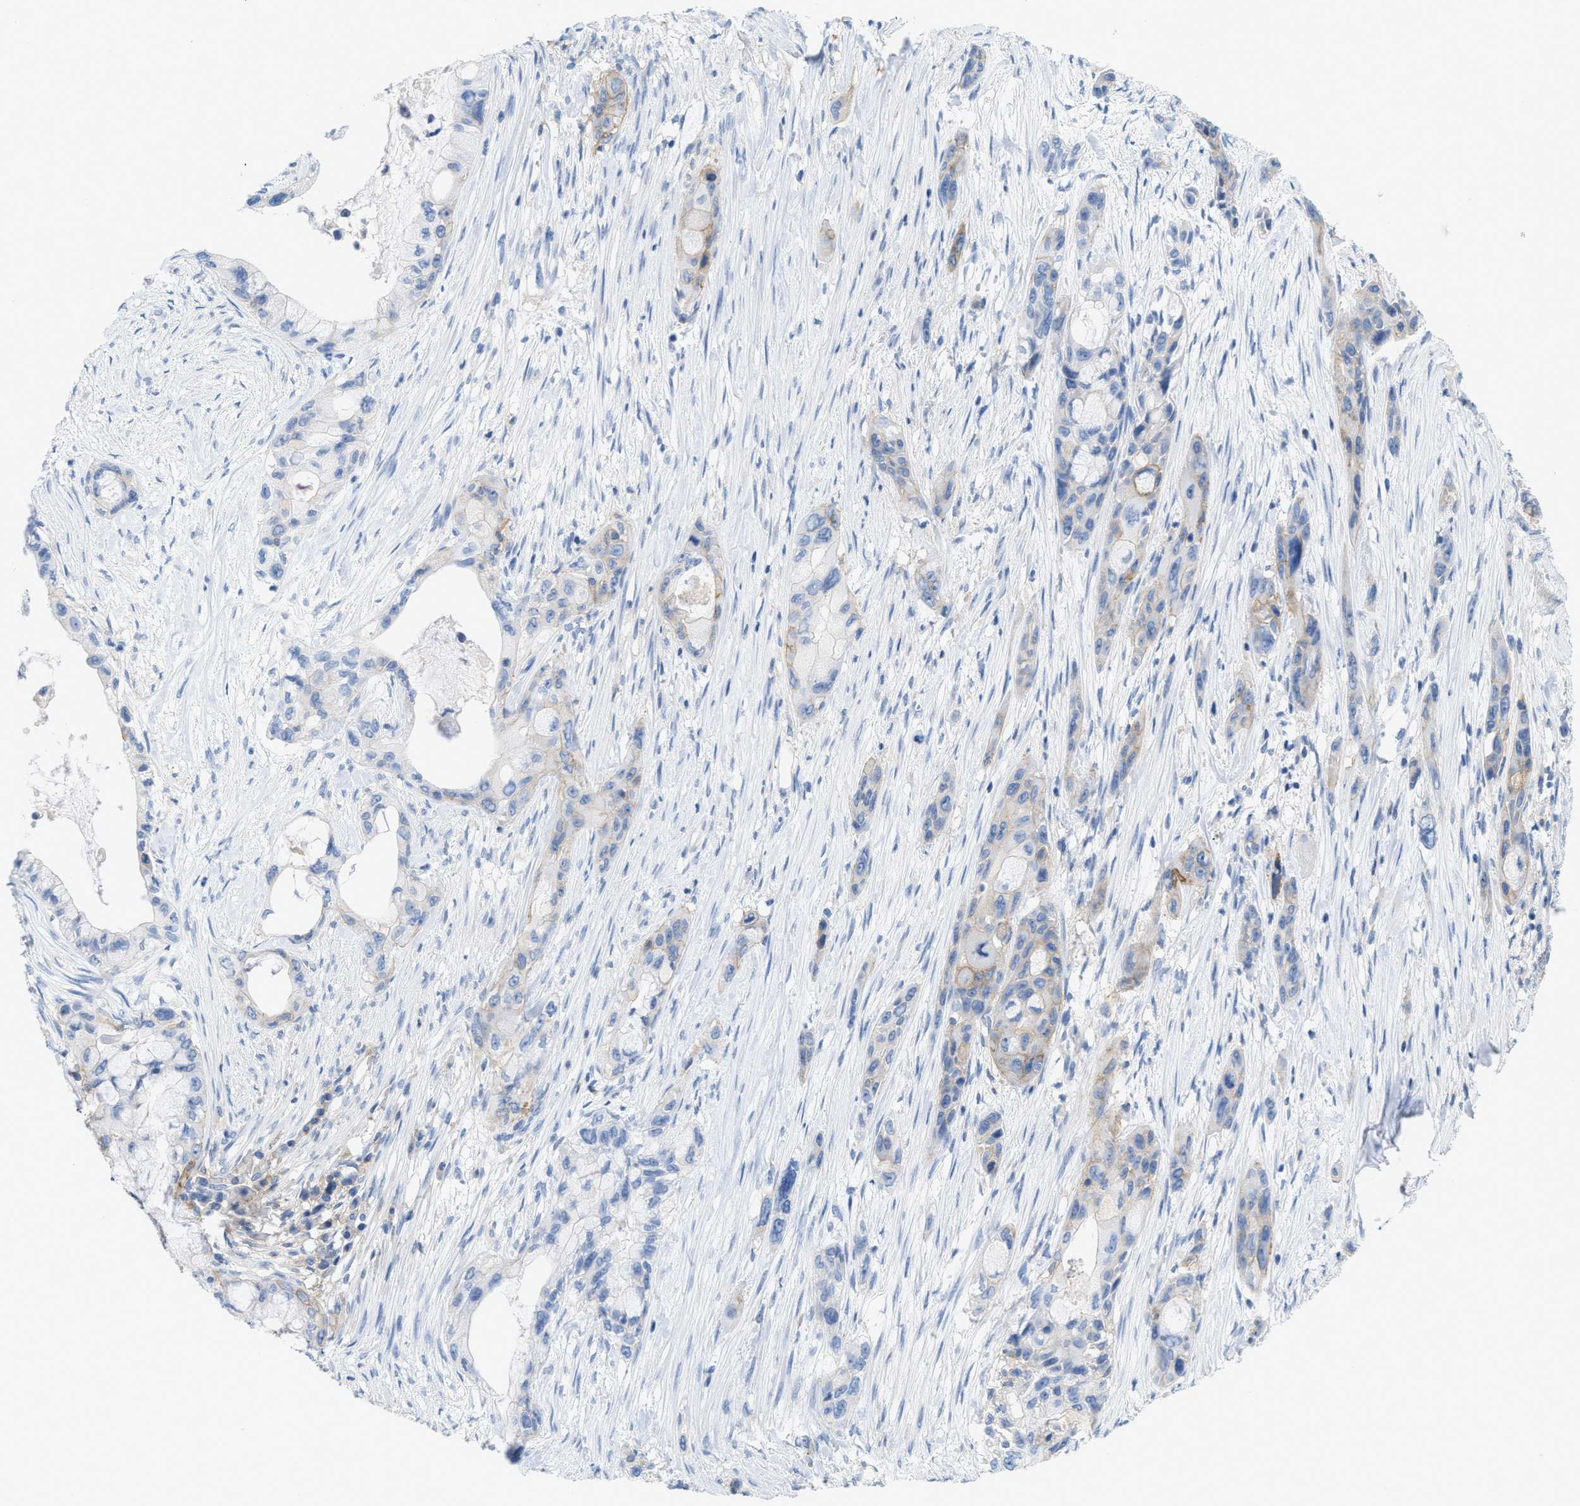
{"staining": {"intensity": "negative", "quantity": "none", "location": "none"}, "tissue": "pancreatic cancer", "cell_type": "Tumor cells", "image_type": "cancer", "snomed": [{"axis": "morphology", "description": "Adenocarcinoma, NOS"}, {"axis": "topography", "description": "Pancreas"}], "caption": "The IHC image has no significant expression in tumor cells of pancreatic cancer tissue.", "gene": "SLC3A2", "patient": {"sex": "male", "age": 53}}